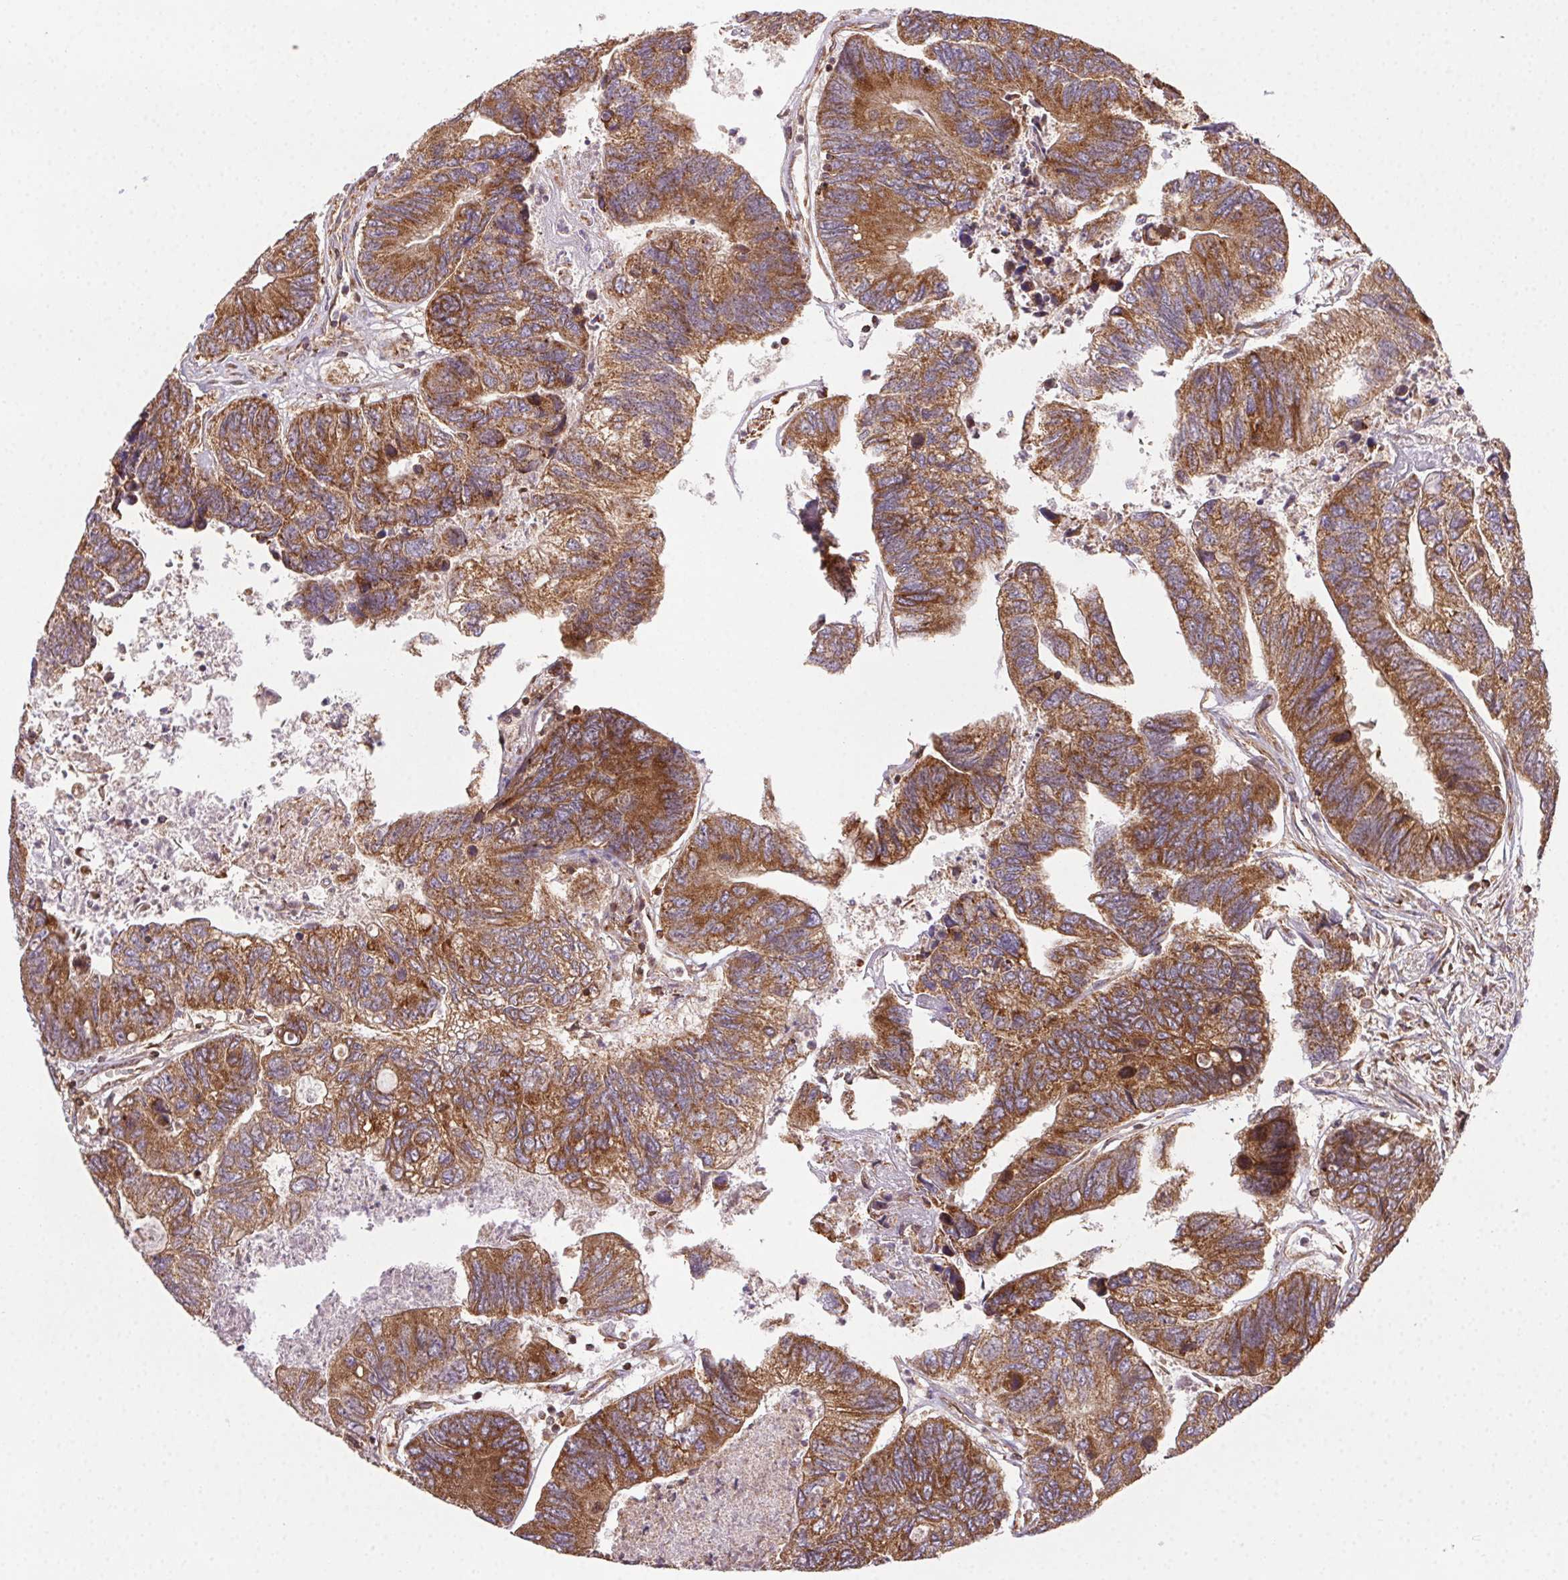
{"staining": {"intensity": "strong", "quantity": ">75%", "location": "cytoplasmic/membranous"}, "tissue": "colorectal cancer", "cell_type": "Tumor cells", "image_type": "cancer", "snomed": [{"axis": "morphology", "description": "Adenocarcinoma, NOS"}, {"axis": "topography", "description": "Colon"}], "caption": "Protein expression analysis of human colorectal adenocarcinoma reveals strong cytoplasmic/membranous staining in about >75% of tumor cells. (DAB IHC, brown staining for protein, blue staining for nuclei).", "gene": "CLPB", "patient": {"sex": "female", "age": 67}}